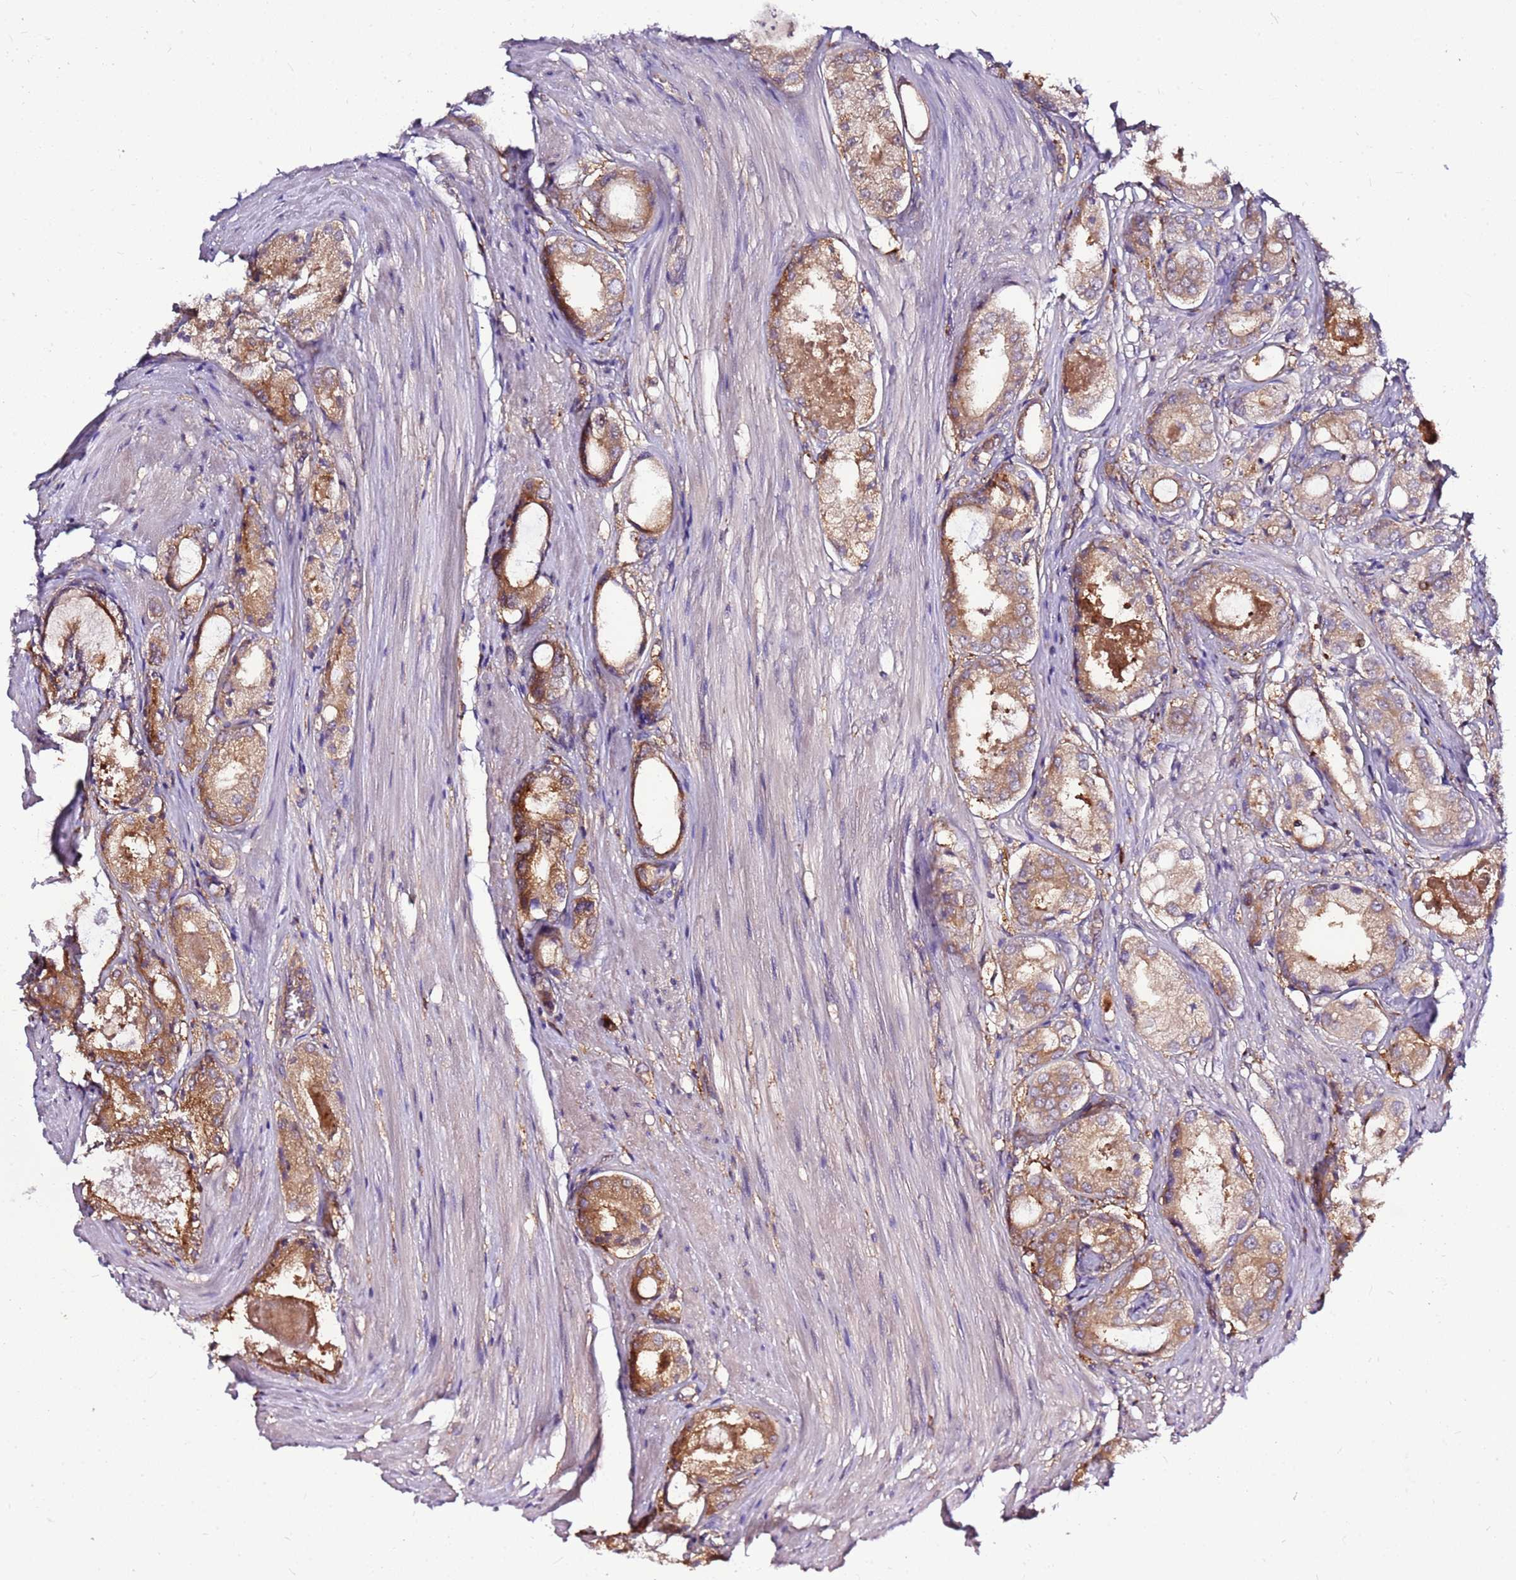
{"staining": {"intensity": "moderate", "quantity": ">75%", "location": "cytoplasmic/membranous"}, "tissue": "prostate cancer", "cell_type": "Tumor cells", "image_type": "cancer", "snomed": [{"axis": "morphology", "description": "Adenocarcinoma, Low grade"}, {"axis": "topography", "description": "Prostate"}], "caption": "Protein expression analysis of human prostate adenocarcinoma (low-grade) reveals moderate cytoplasmic/membranous positivity in about >75% of tumor cells.", "gene": "ATXN2L", "patient": {"sex": "male", "age": 68}}